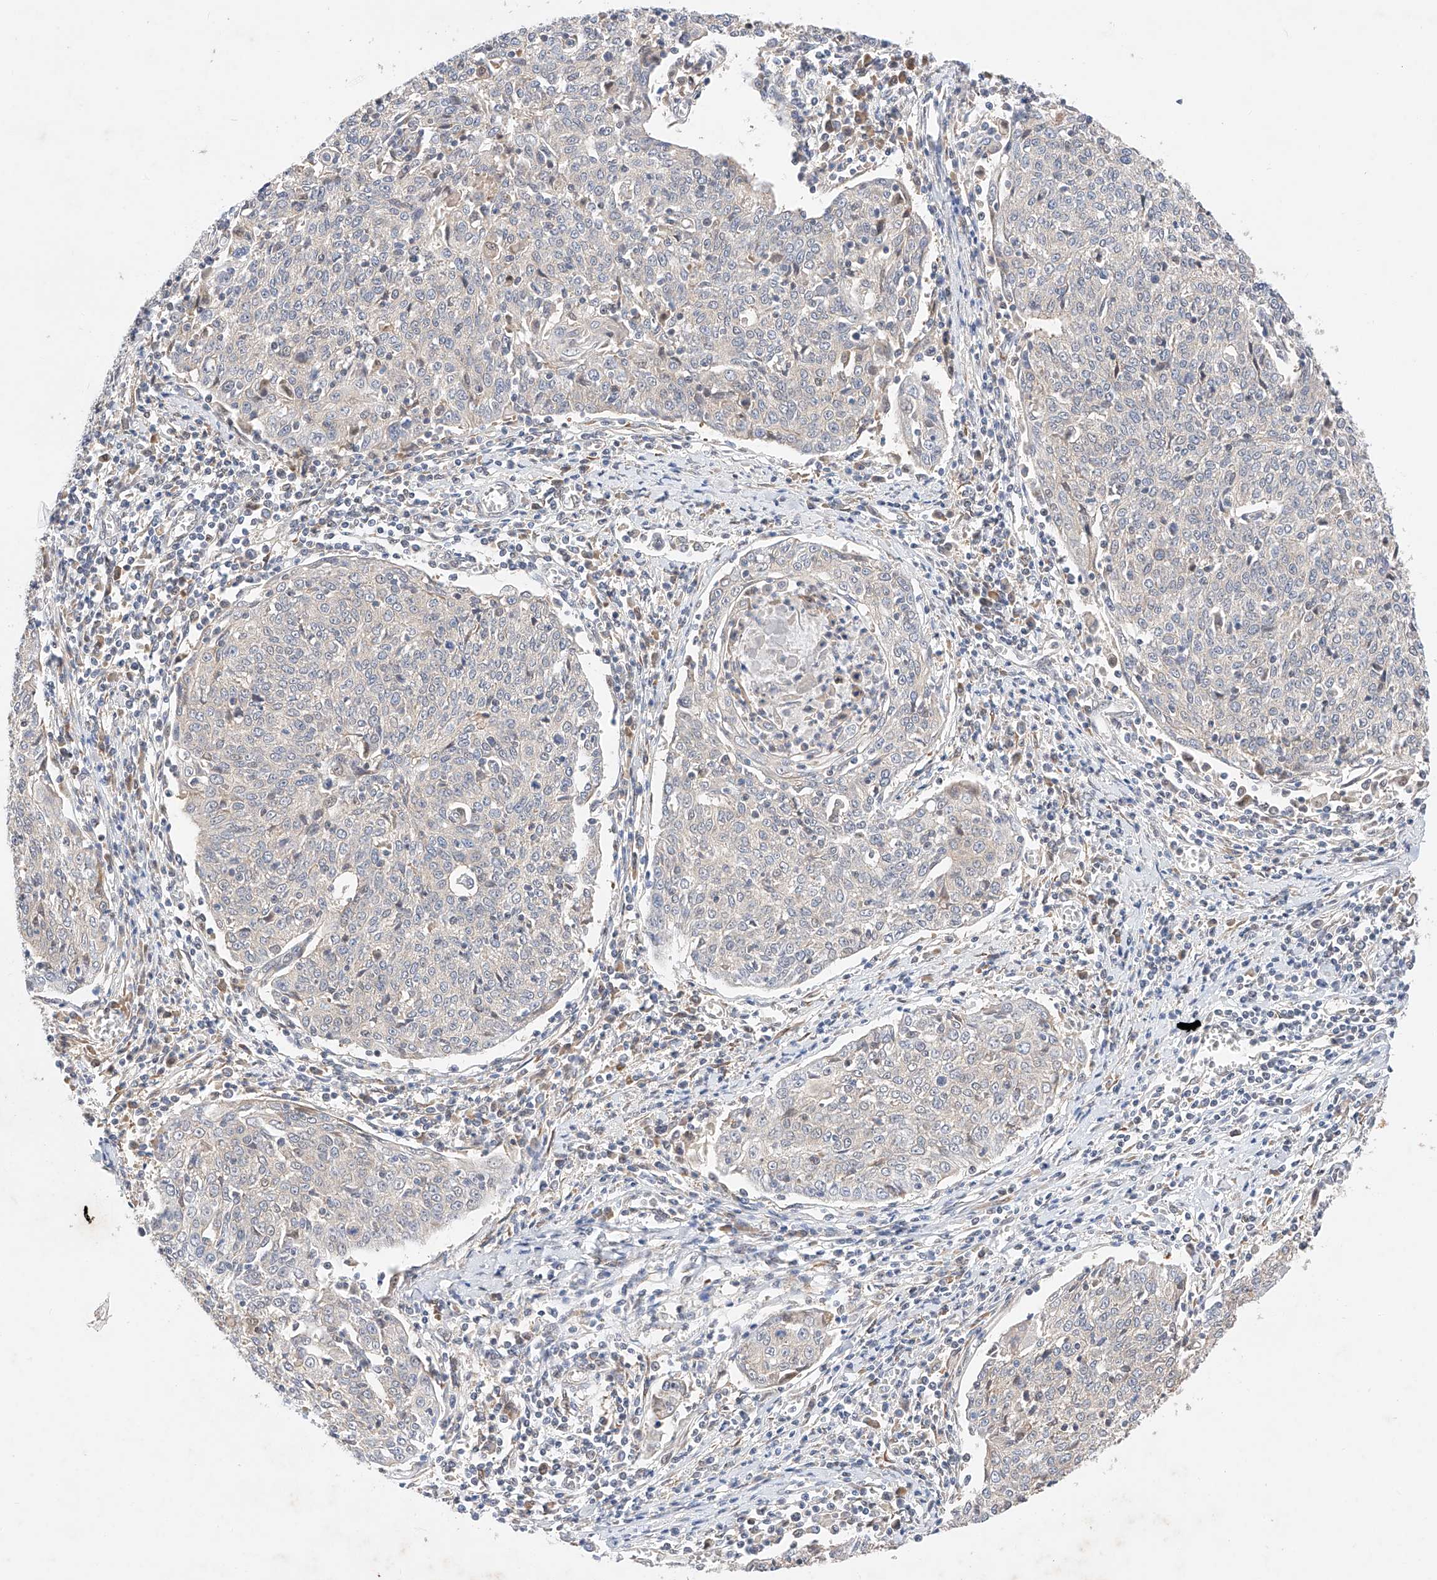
{"staining": {"intensity": "negative", "quantity": "none", "location": "none"}, "tissue": "cervical cancer", "cell_type": "Tumor cells", "image_type": "cancer", "snomed": [{"axis": "morphology", "description": "Squamous cell carcinoma, NOS"}, {"axis": "topography", "description": "Cervix"}], "caption": "Protein analysis of cervical cancer (squamous cell carcinoma) displays no significant expression in tumor cells. (DAB (3,3'-diaminobenzidine) immunohistochemistry with hematoxylin counter stain).", "gene": "ZSCAN4", "patient": {"sex": "female", "age": 48}}